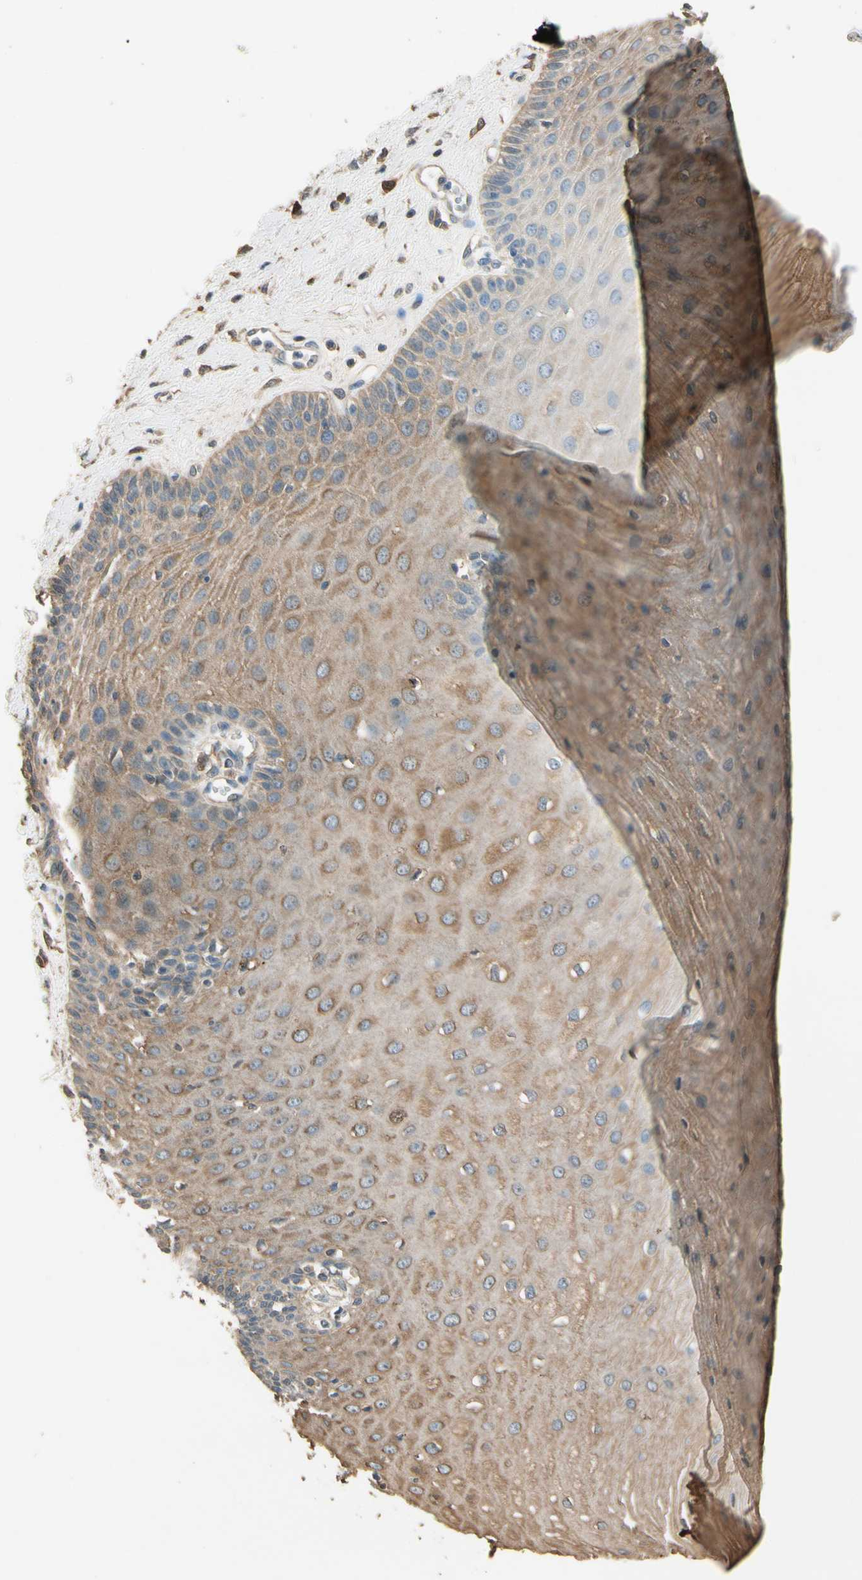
{"staining": {"intensity": "moderate", "quantity": ">75%", "location": "cytoplasmic/membranous"}, "tissue": "esophagus", "cell_type": "Squamous epithelial cells", "image_type": "normal", "snomed": [{"axis": "morphology", "description": "Normal tissue, NOS"}, {"axis": "morphology", "description": "Squamous cell carcinoma, NOS"}, {"axis": "topography", "description": "Esophagus"}], "caption": "About >75% of squamous epithelial cells in unremarkable human esophagus exhibit moderate cytoplasmic/membranous protein staining as visualized by brown immunohistochemical staining.", "gene": "CDH6", "patient": {"sex": "male", "age": 65}}